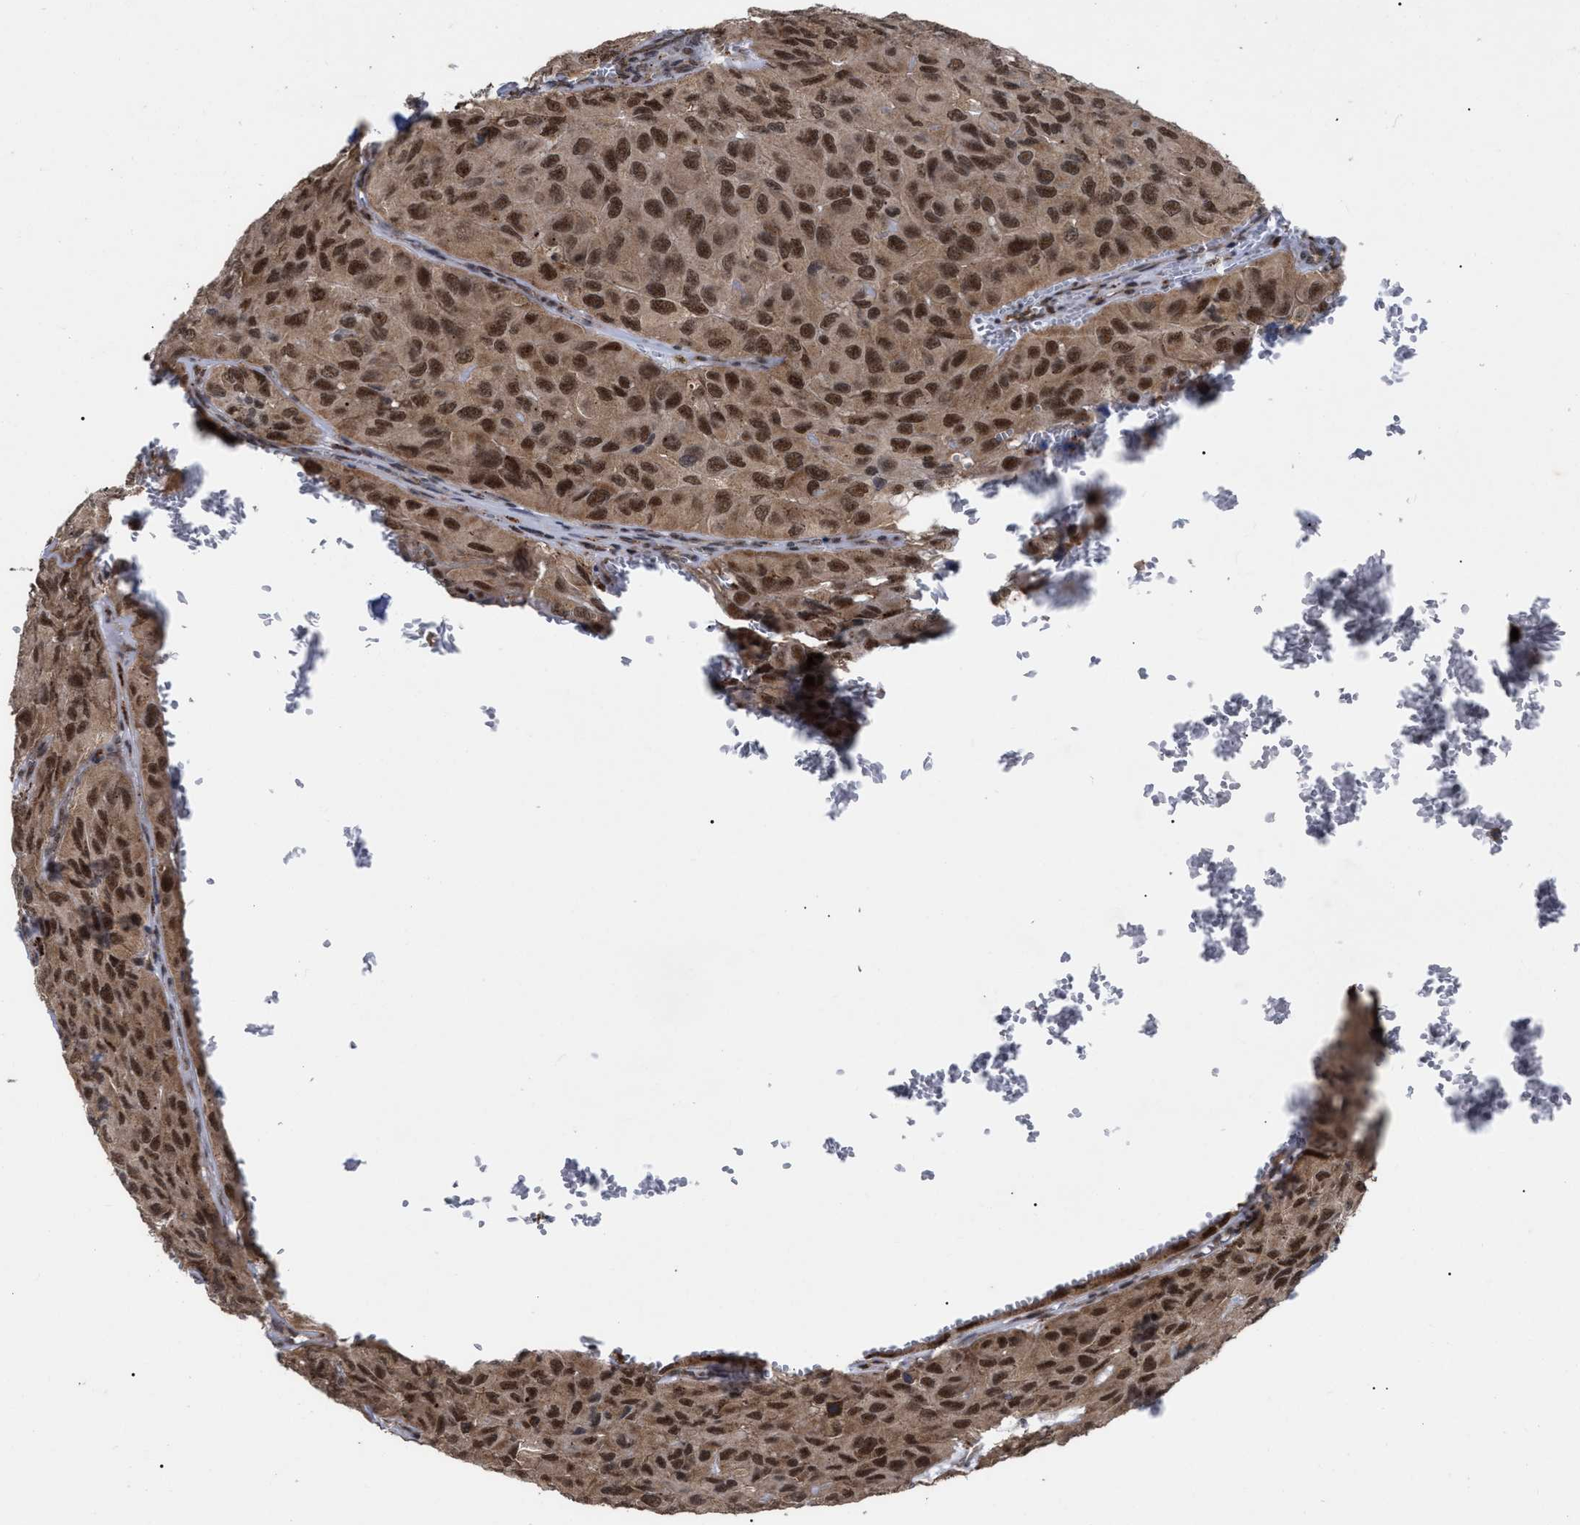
{"staining": {"intensity": "moderate", "quantity": ">75%", "location": "cytoplasmic/membranous,nuclear"}, "tissue": "head and neck cancer", "cell_type": "Tumor cells", "image_type": "cancer", "snomed": [{"axis": "morphology", "description": "Adenocarcinoma, NOS"}, {"axis": "topography", "description": "Salivary gland, NOS"}, {"axis": "topography", "description": "Head-Neck"}], "caption": "Immunohistochemical staining of adenocarcinoma (head and neck) displays medium levels of moderate cytoplasmic/membranous and nuclear expression in about >75% of tumor cells.", "gene": "UPF1", "patient": {"sex": "female", "age": 76}}